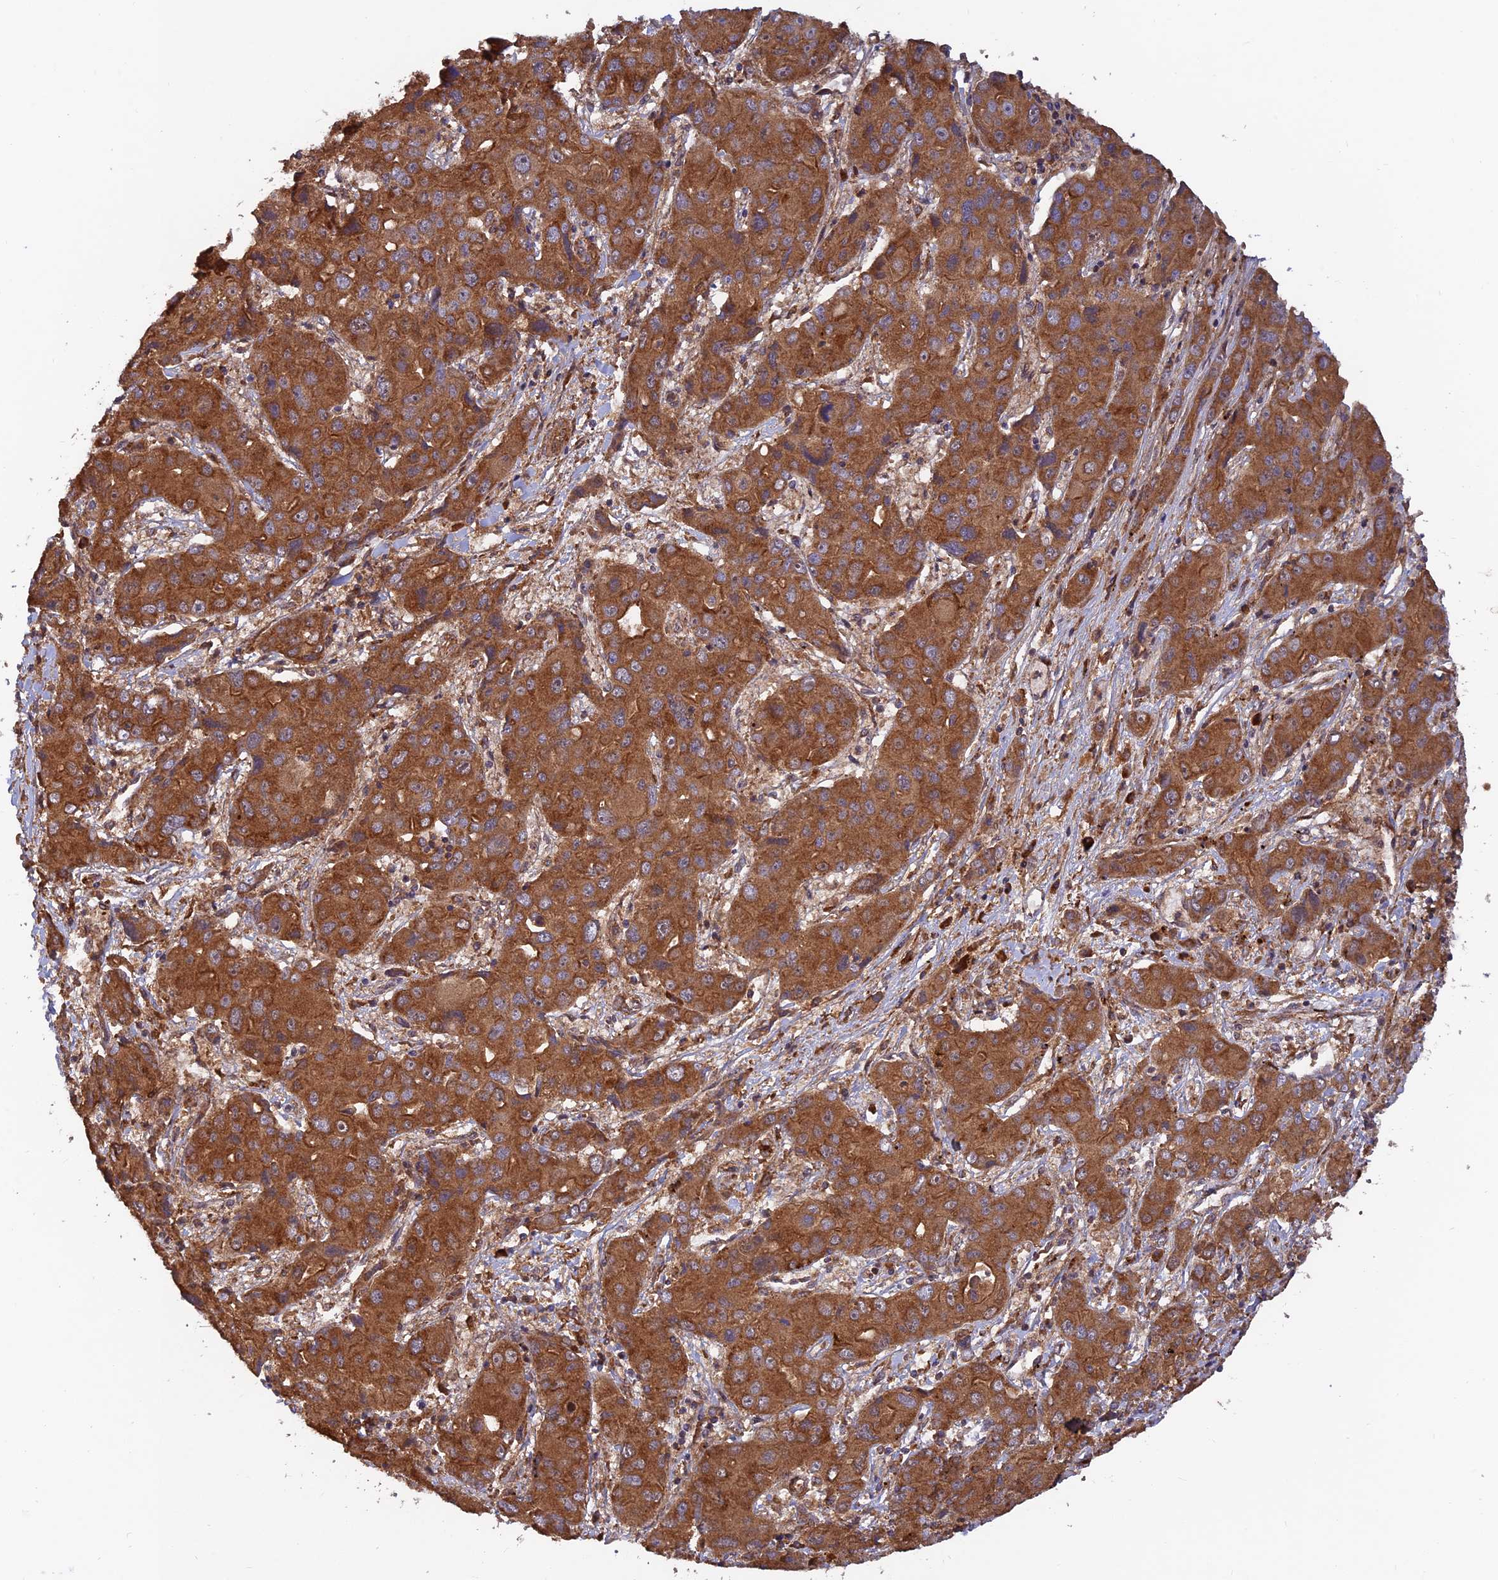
{"staining": {"intensity": "strong", "quantity": ">75%", "location": "cytoplasmic/membranous"}, "tissue": "liver cancer", "cell_type": "Tumor cells", "image_type": "cancer", "snomed": [{"axis": "morphology", "description": "Cholangiocarcinoma"}, {"axis": "topography", "description": "Liver"}], "caption": "IHC (DAB (3,3'-diaminobenzidine)) staining of liver cancer demonstrates strong cytoplasmic/membranous protein expression in about >75% of tumor cells.", "gene": "RELCH", "patient": {"sex": "male", "age": 67}}